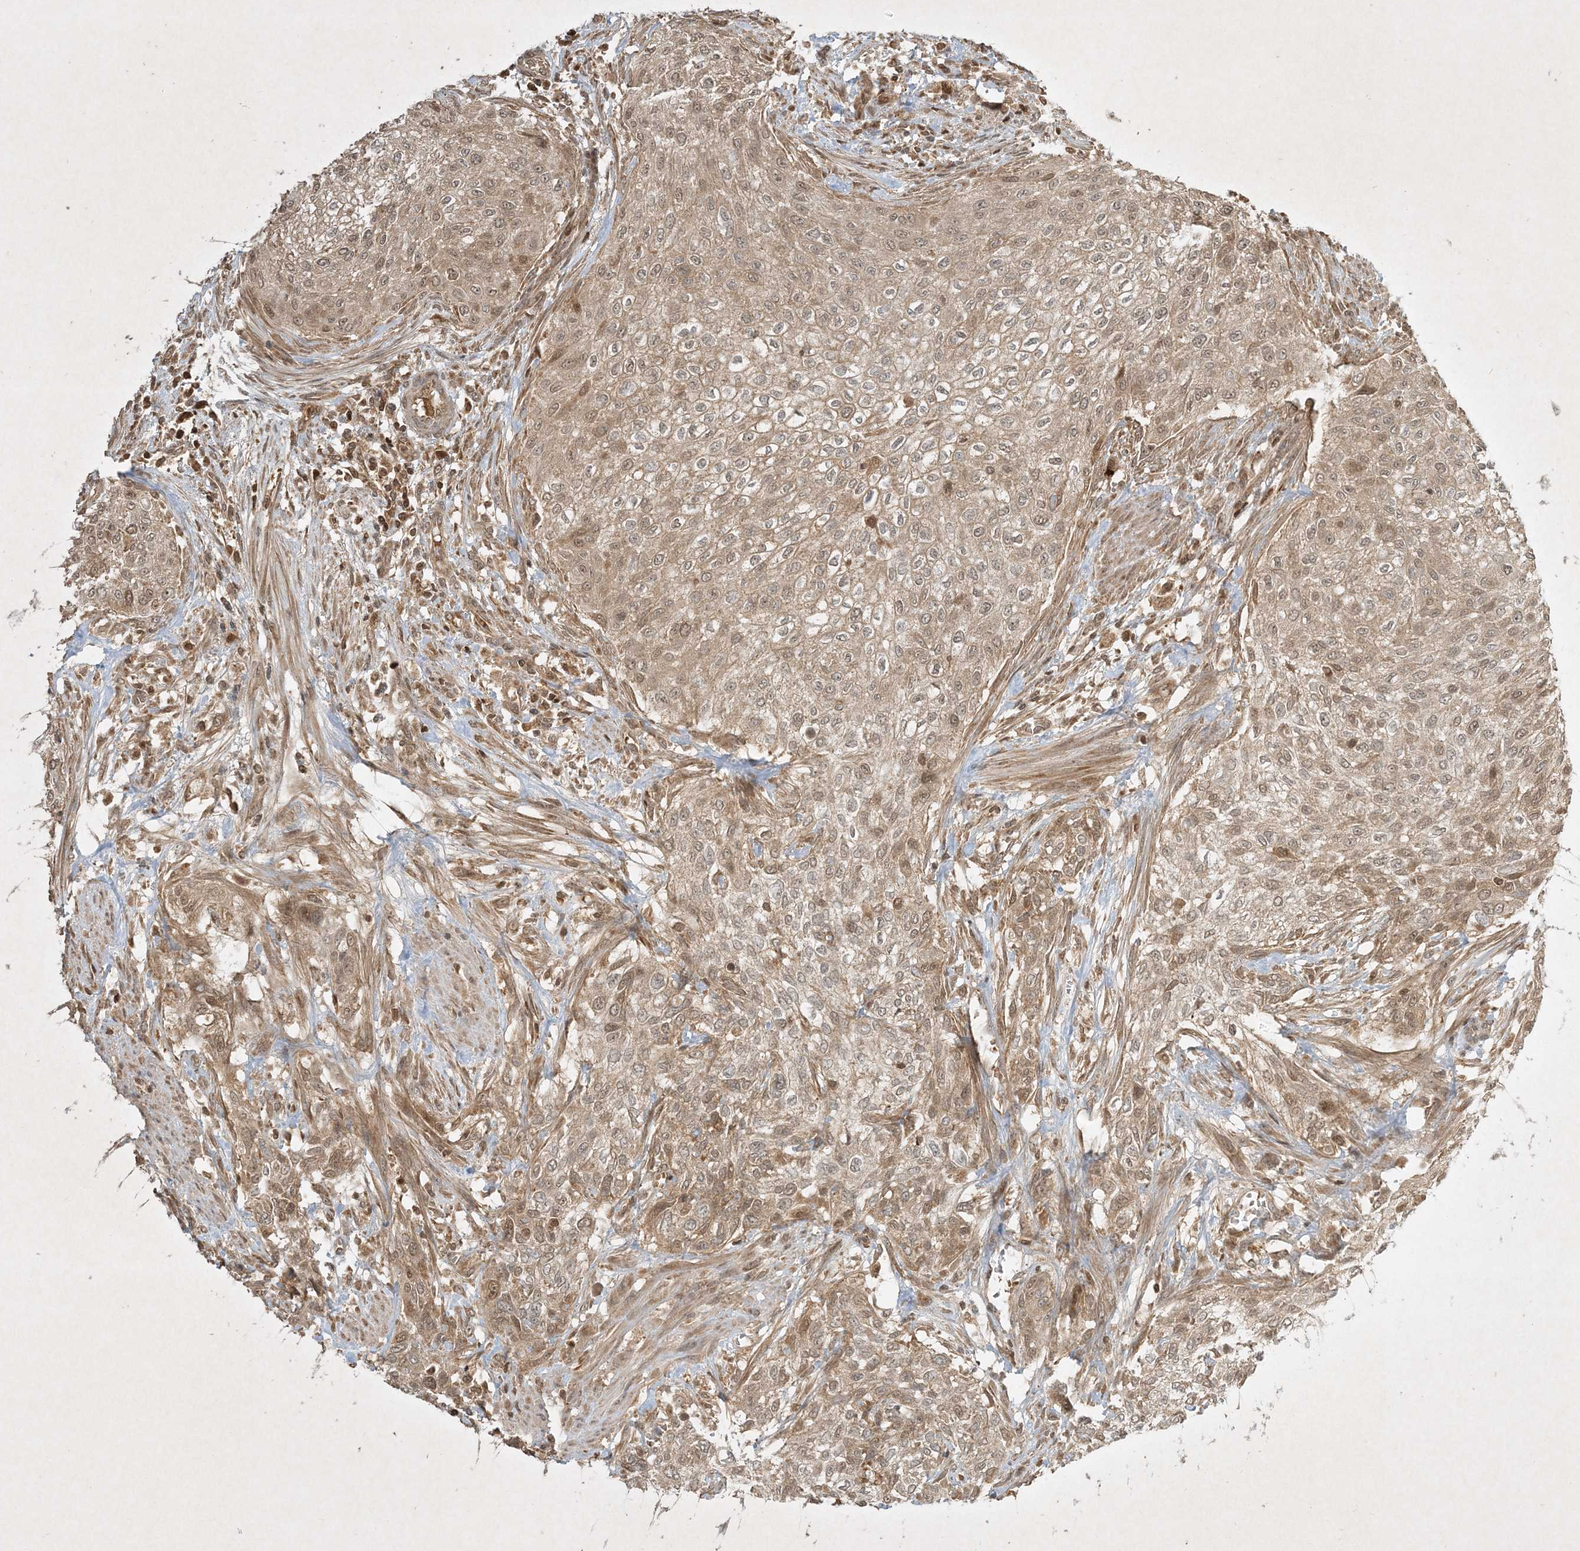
{"staining": {"intensity": "weak", "quantity": ">75%", "location": "cytoplasmic/membranous,nuclear"}, "tissue": "urothelial cancer", "cell_type": "Tumor cells", "image_type": "cancer", "snomed": [{"axis": "morphology", "description": "Urothelial carcinoma, High grade"}, {"axis": "topography", "description": "Urinary bladder"}], "caption": "Immunohistochemistry (IHC) staining of urothelial cancer, which exhibits low levels of weak cytoplasmic/membranous and nuclear positivity in approximately >75% of tumor cells indicating weak cytoplasmic/membranous and nuclear protein positivity. The staining was performed using DAB (3,3'-diaminobenzidine) (brown) for protein detection and nuclei were counterstained in hematoxylin (blue).", "gene": "PLTP", "patient": {"sex": "male", "age": 35}}